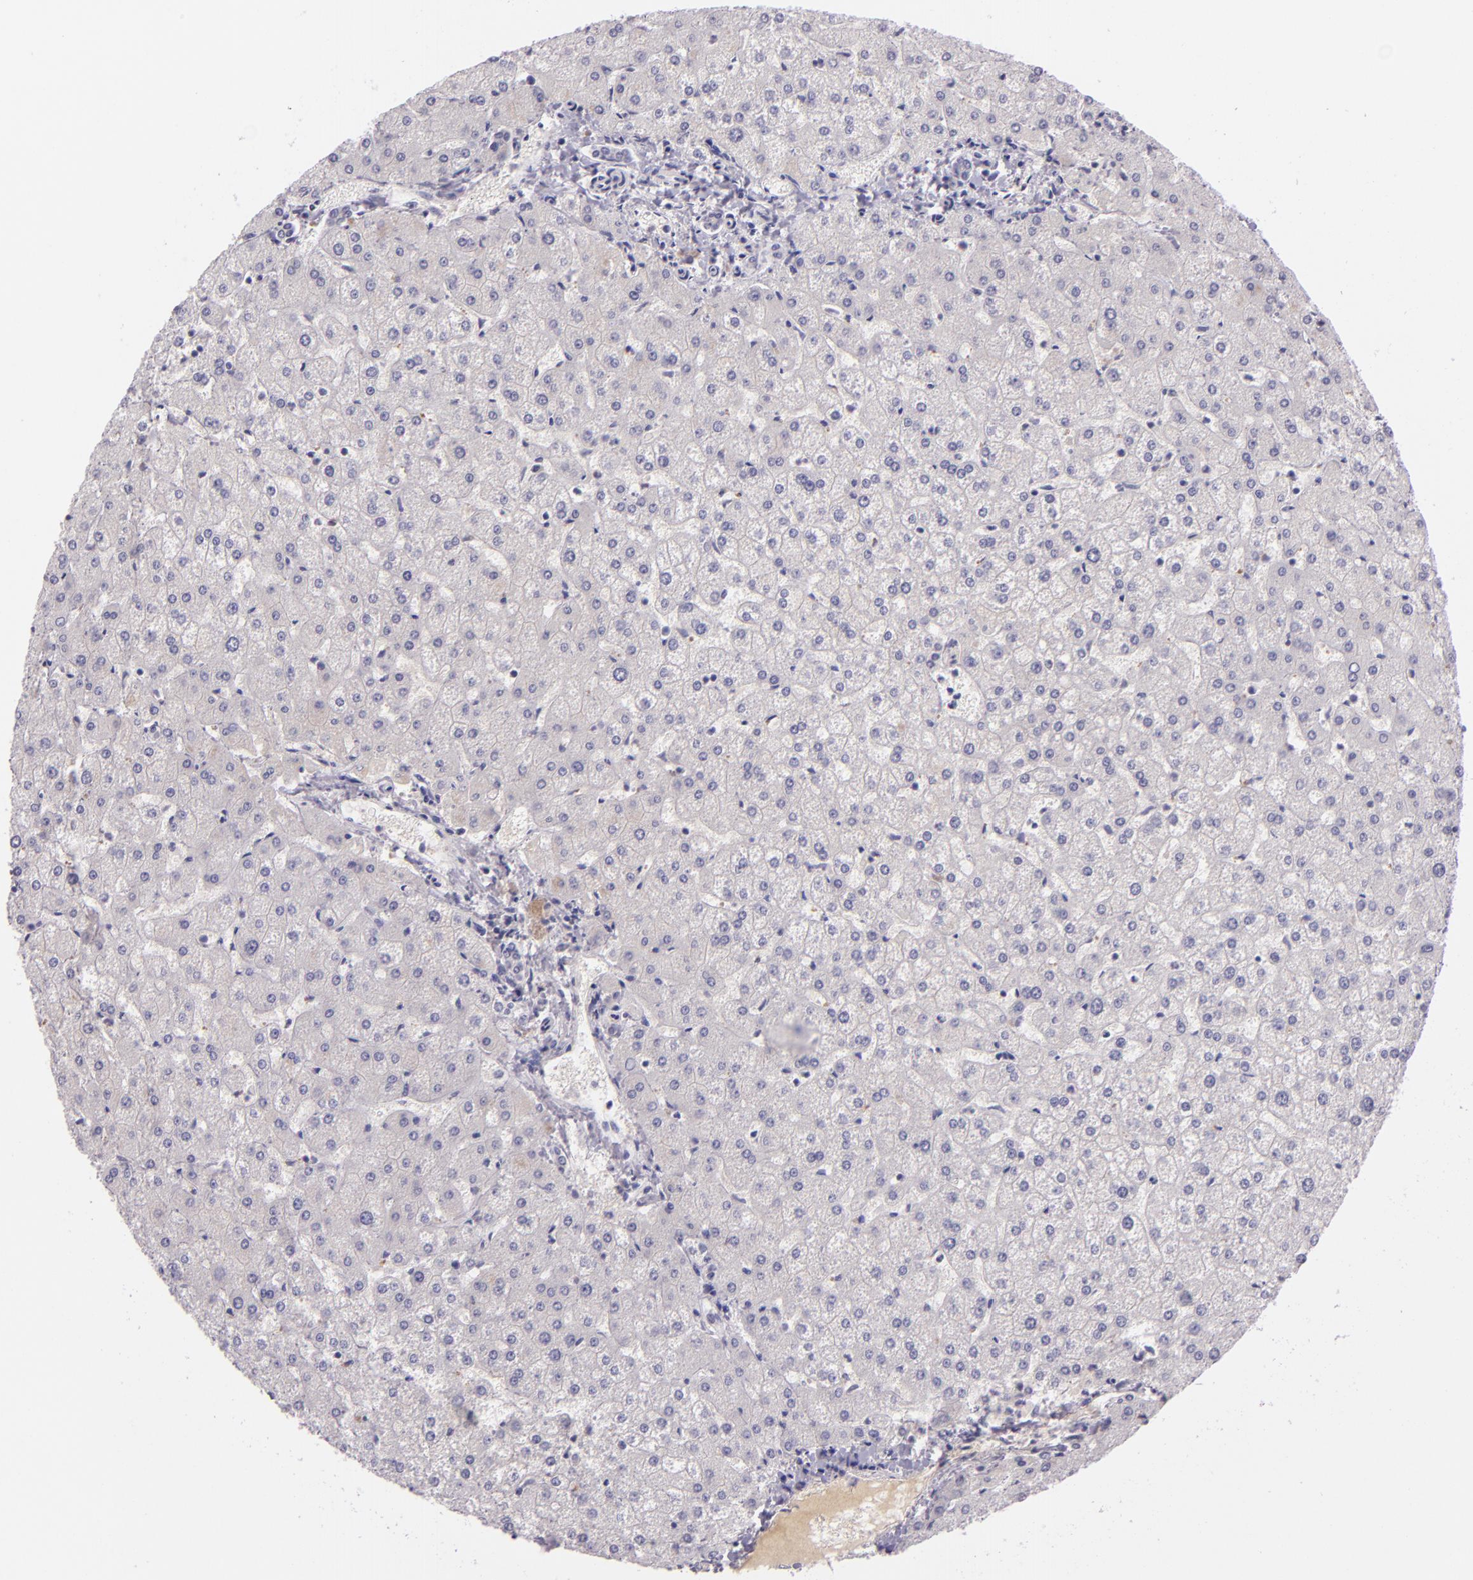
{"staining": {"intensity": "negative", "quantity": "none", "location": "none"}, "tissue": "liver", "cell_type": "Cholangiocytes", "image_type": "normal", "snomed": [{"axis": "morphology", "description": "Normal tissue, NOS"}, {"axis": "topography", "description": "Liver"}], "caption": "An image of human liver is negative for staining in cholangiocytes. Brightfield microscopy of IHC stained with DAB (3,3'-diaminobenzidine) (brown) and hematoxylin (blue), captured at high magnification.", "gene": "CHEK2", "patient": {"sex": "female", "age": 32}}